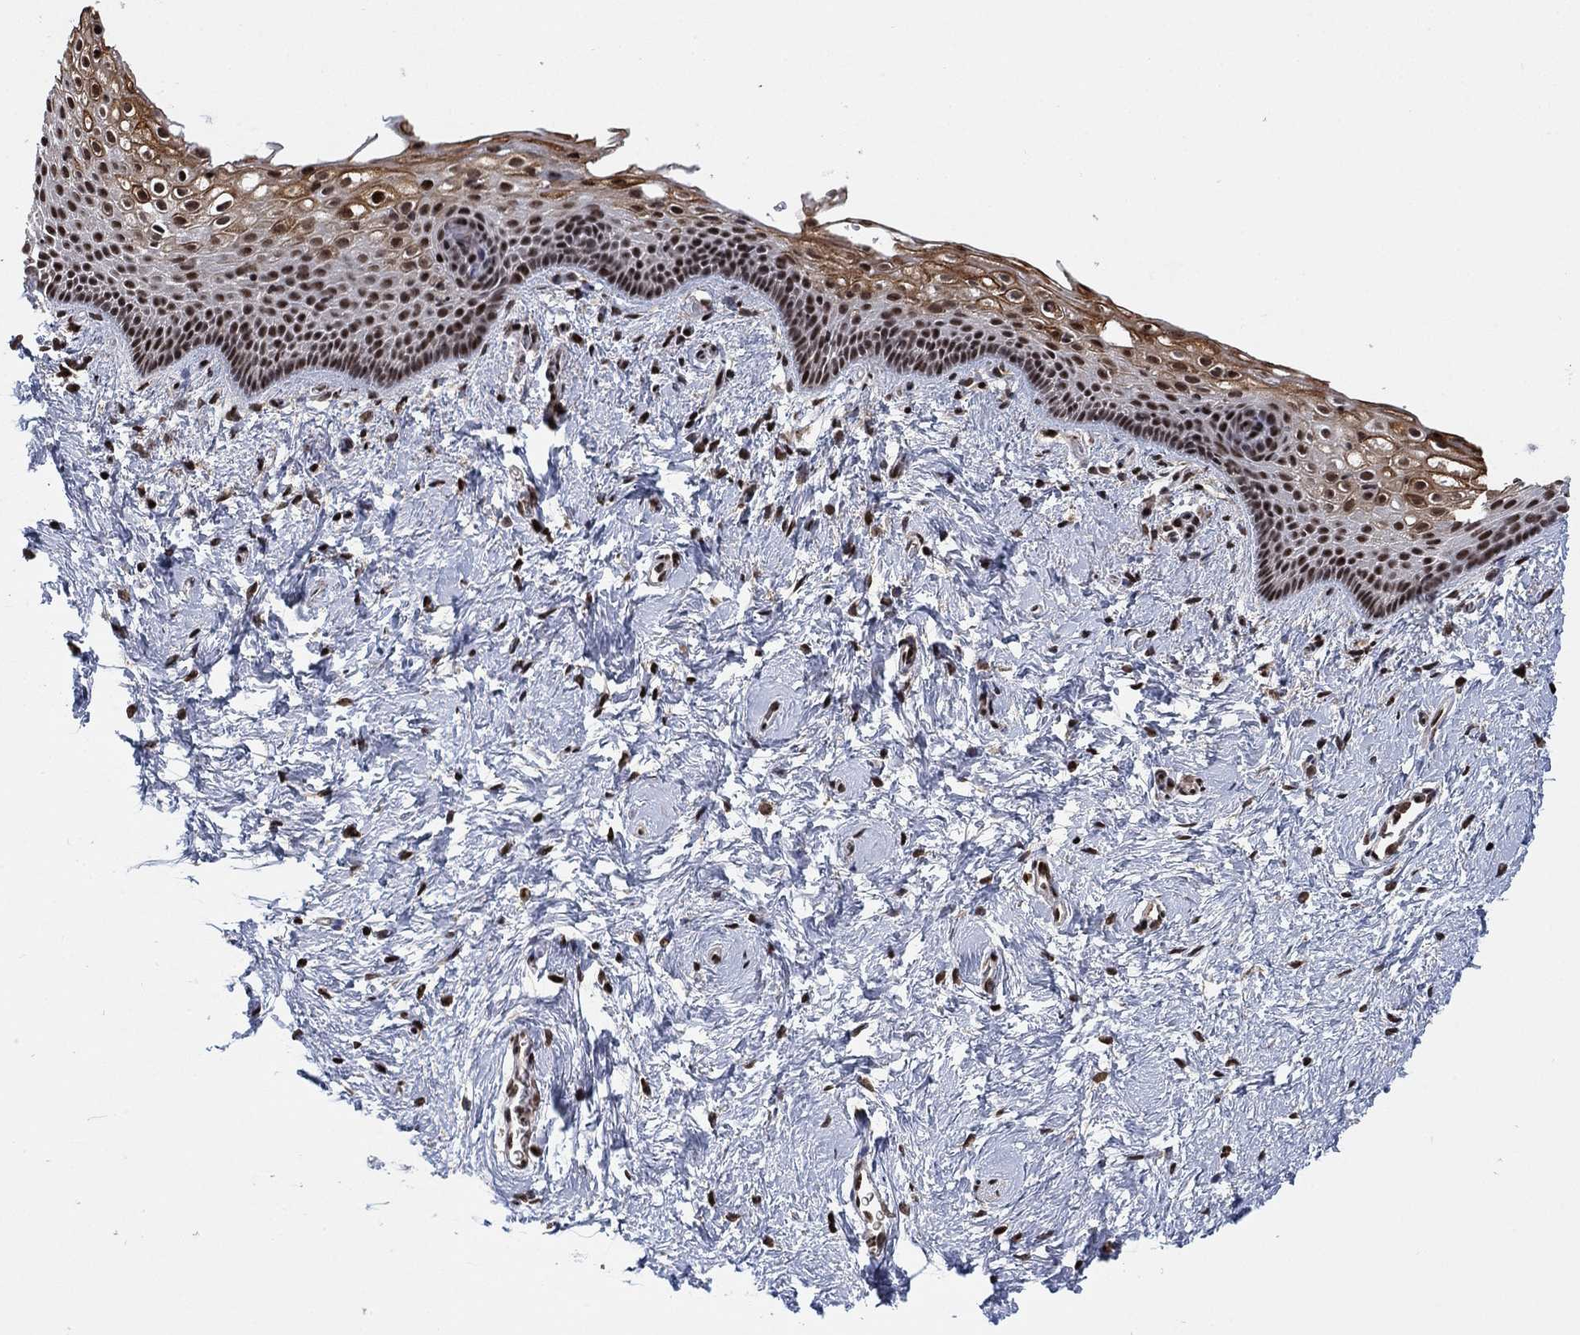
{"staining": {"intensity": "strong", "quantity": "<25%", "location": "cytoplasmic/membranous,nuclear"}, "tissue": "vagina", "cell_type": "Squamous epithelial cells", "image_type": "normal", "snomed": [{"axis": "morphology", "description": "Normal tissue, NOS"}, {"axis": "topography", "description": "Vagina"}], "caption": "IHC histopathology image of unremarkable vagina: vagina stained using immunohistochemistry displays medium levels of strong protein expression localized specifically in the cytoplasmic/membranous,nuclear of squamous epithelial cells, appearing as a cytoplasmic/membranous,nuclear brown color.", "gene": "ZSCAN30", "patient": {"sex": "female", "age": 61}}